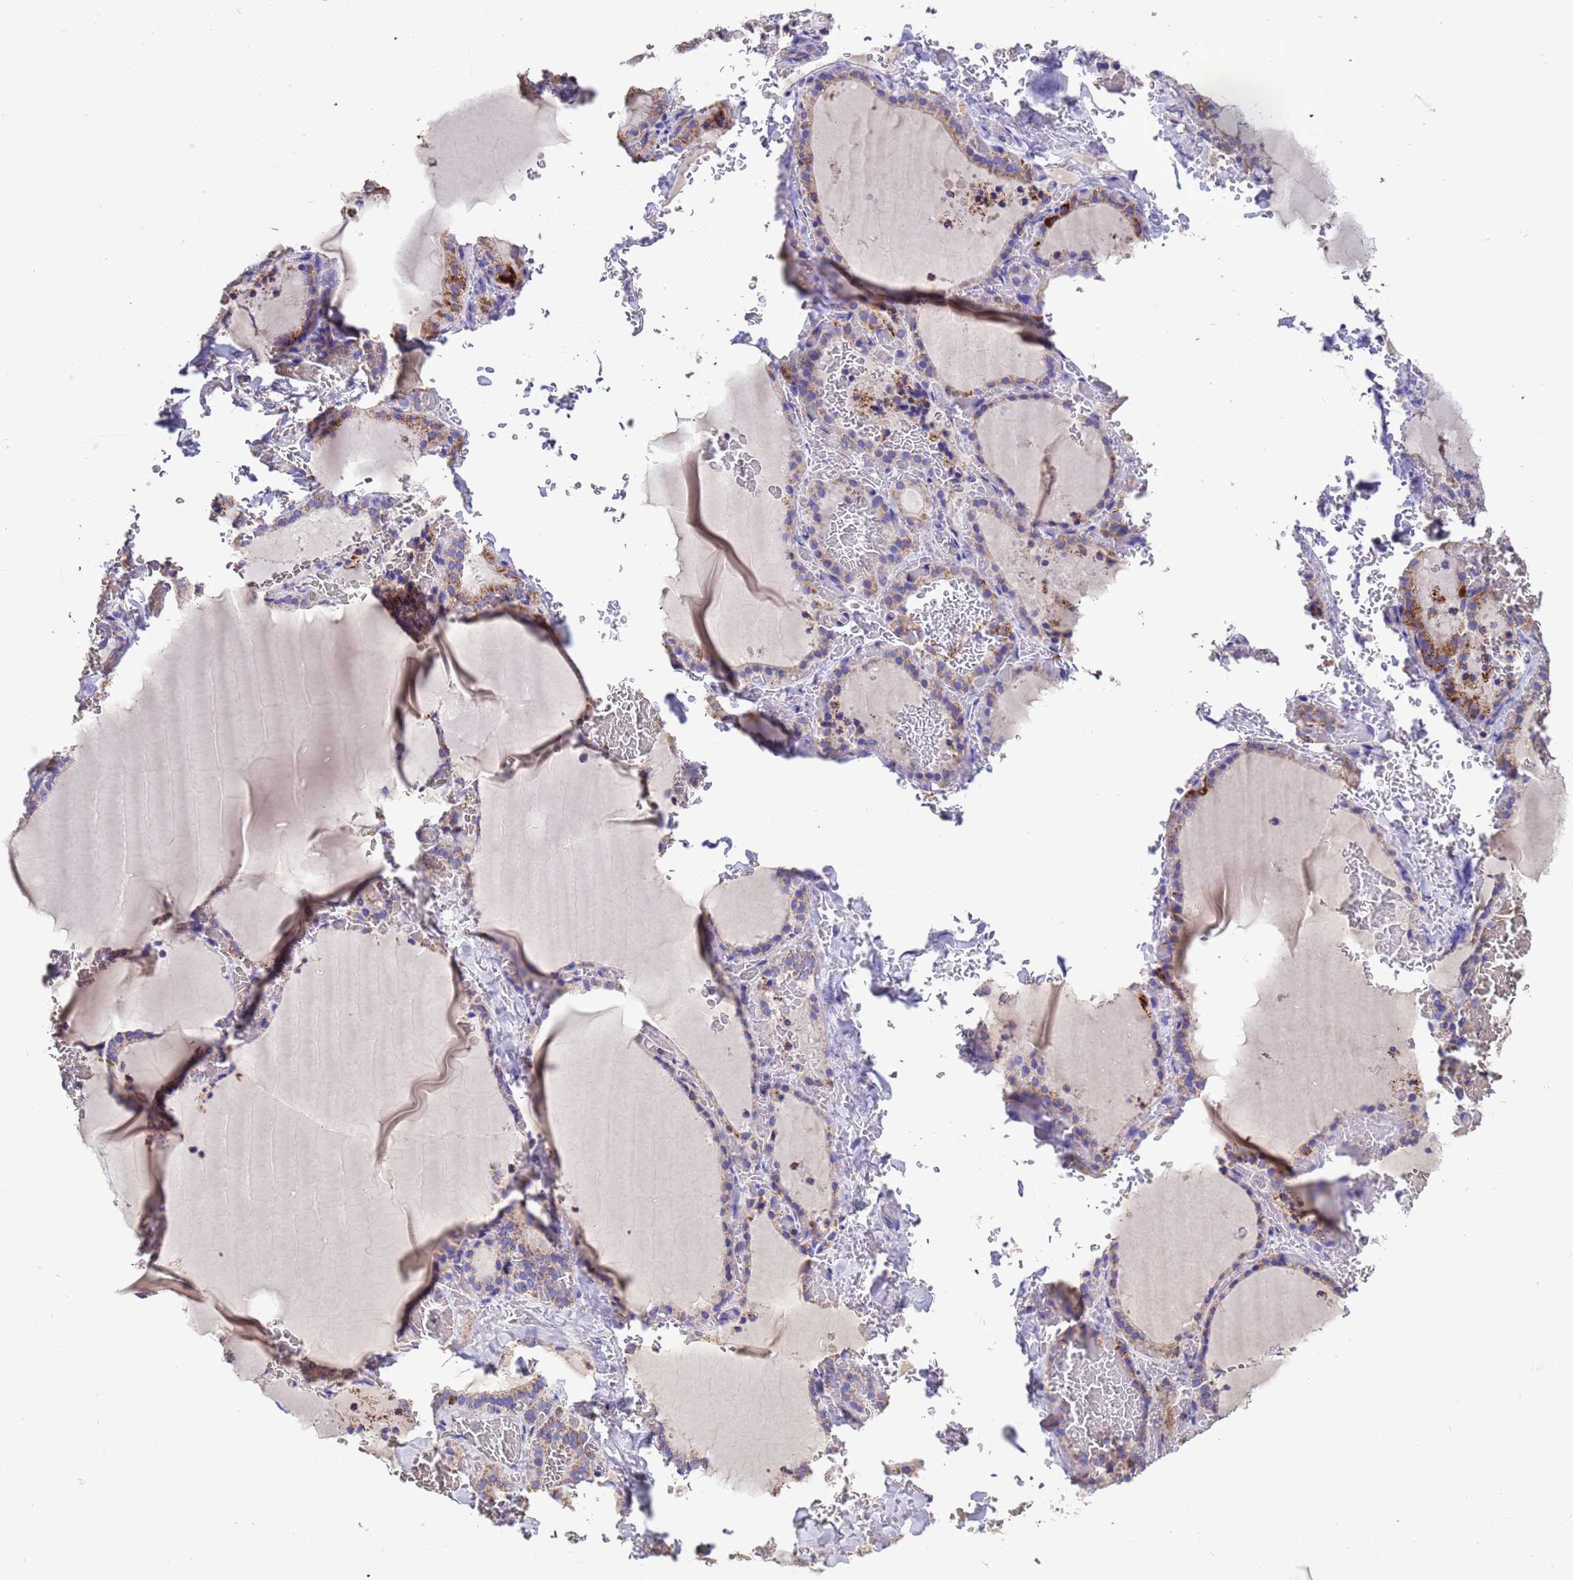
{"staining": {"intensity": "weak", "quantity": "25%-75%", "location": "cytoplasmic/membranous"}, "tissue": "thyroid gland", "cell_type": "Glandular cells", "image_type": "normal", "snomed": [{"axis": "morphology", "description": "Normal tissue, NOS"}, {"axis": "topography", "description": "Thyroid gland"}], "caption": "Protein staining shows weak cytoplasmic/membranous staining in about 25%-75% of glandular cells in benign thyroid gland.", "gene": "ZNFX1", "patient": {"sex": "female", "age": 39}}